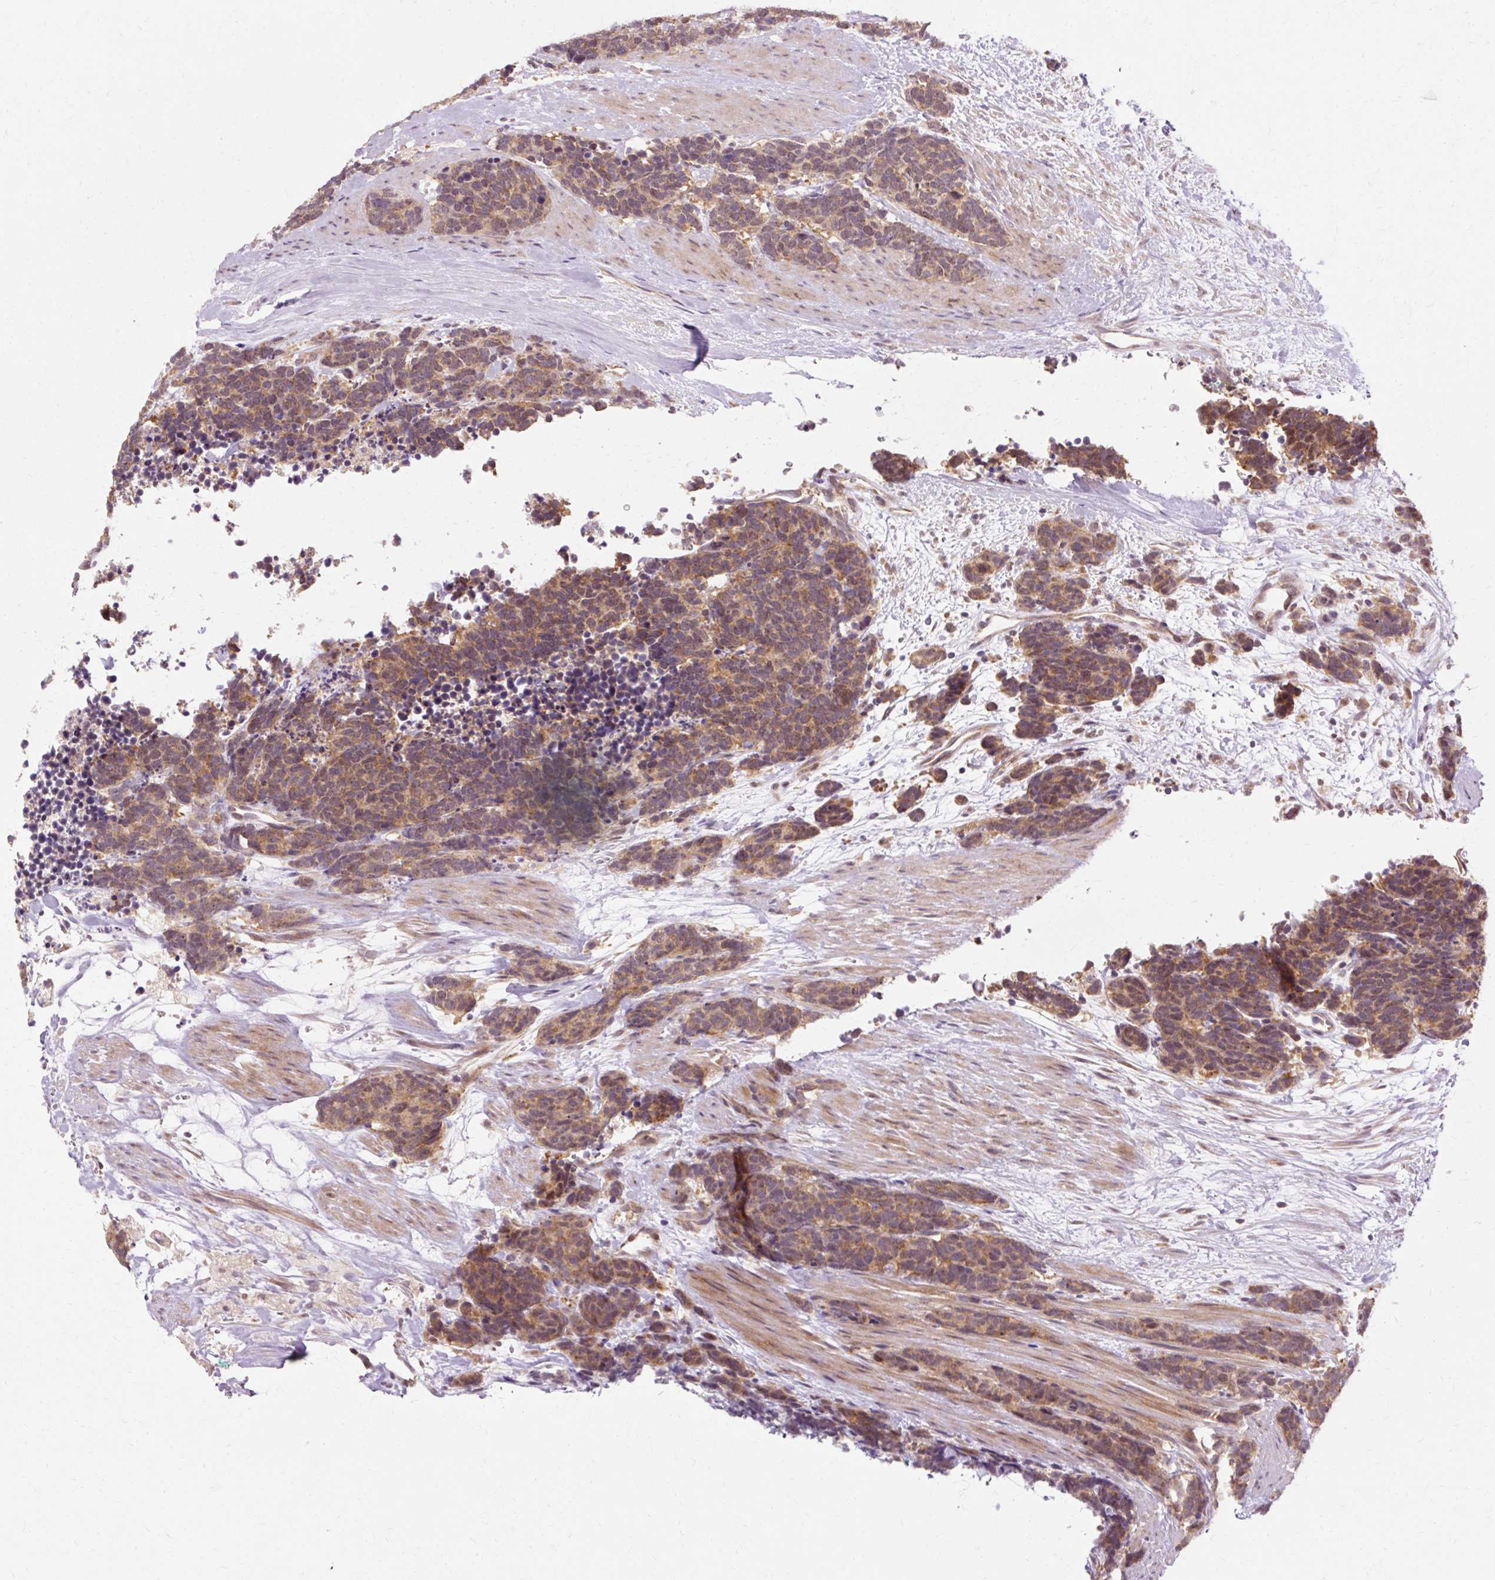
{"staining": {"intensity": "moderate", "quantity": ">75%", "location": "cytoplasmic/membranous"}, "tissue": "carcinoid", "cell_type": "Tumor cells", "image_type": "cancer", "snomed": [{"axis": "morphology", "description": "Carcinoma, NOS"}, {"axis": "morphology", "description": "Carcinoid, malignant, NOS"}, {"axis": "topography", "description": "Prostate"}], "caption": "Immunohistochemical staining of human carcinoma shows medium levels of moderate cytoplasmic/membranous staining in approximately >75% of tumor cells.", "gene": "GEMIN2", "patient": {"sex": "male", "age": 57}}